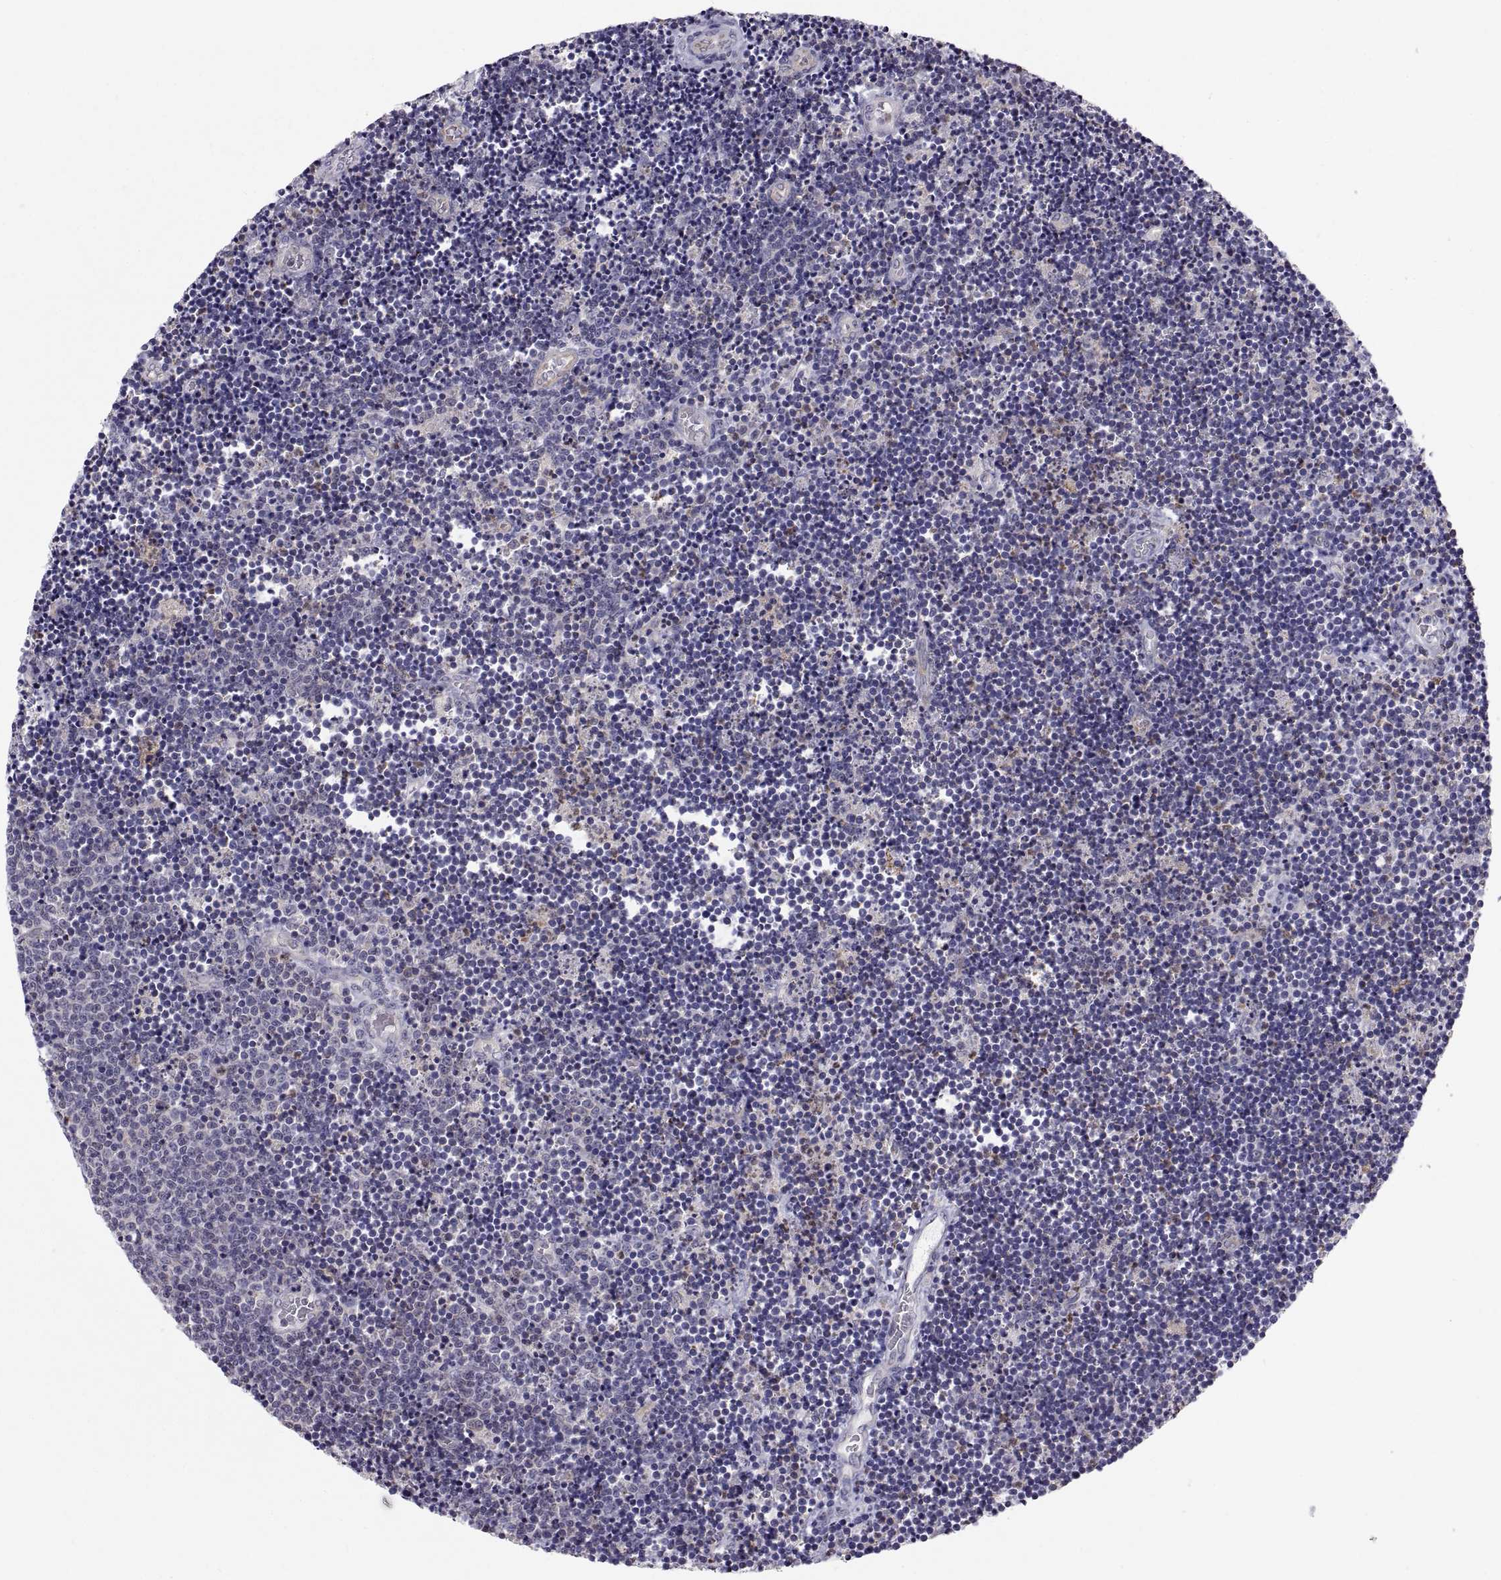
{"staining": {"intensity": "negative", "quantity": "none", "location": "none"}, "tissue": "lymphoma", "cell_type": "Tumor cells", "image_type": "cancer", "snomed": [{"axis": "morphology", "description": "Malignant lymphoma, non-Hodgkin's type, Low grade"}, {"axis": "topography", "description": "Brain"}], "caption": "Lymphoma stained for a protein using immunohistochemistry reveals no staining tumor cells.", "gene": "ERO1A", "patient": {"sex": "female", "age": 66}}